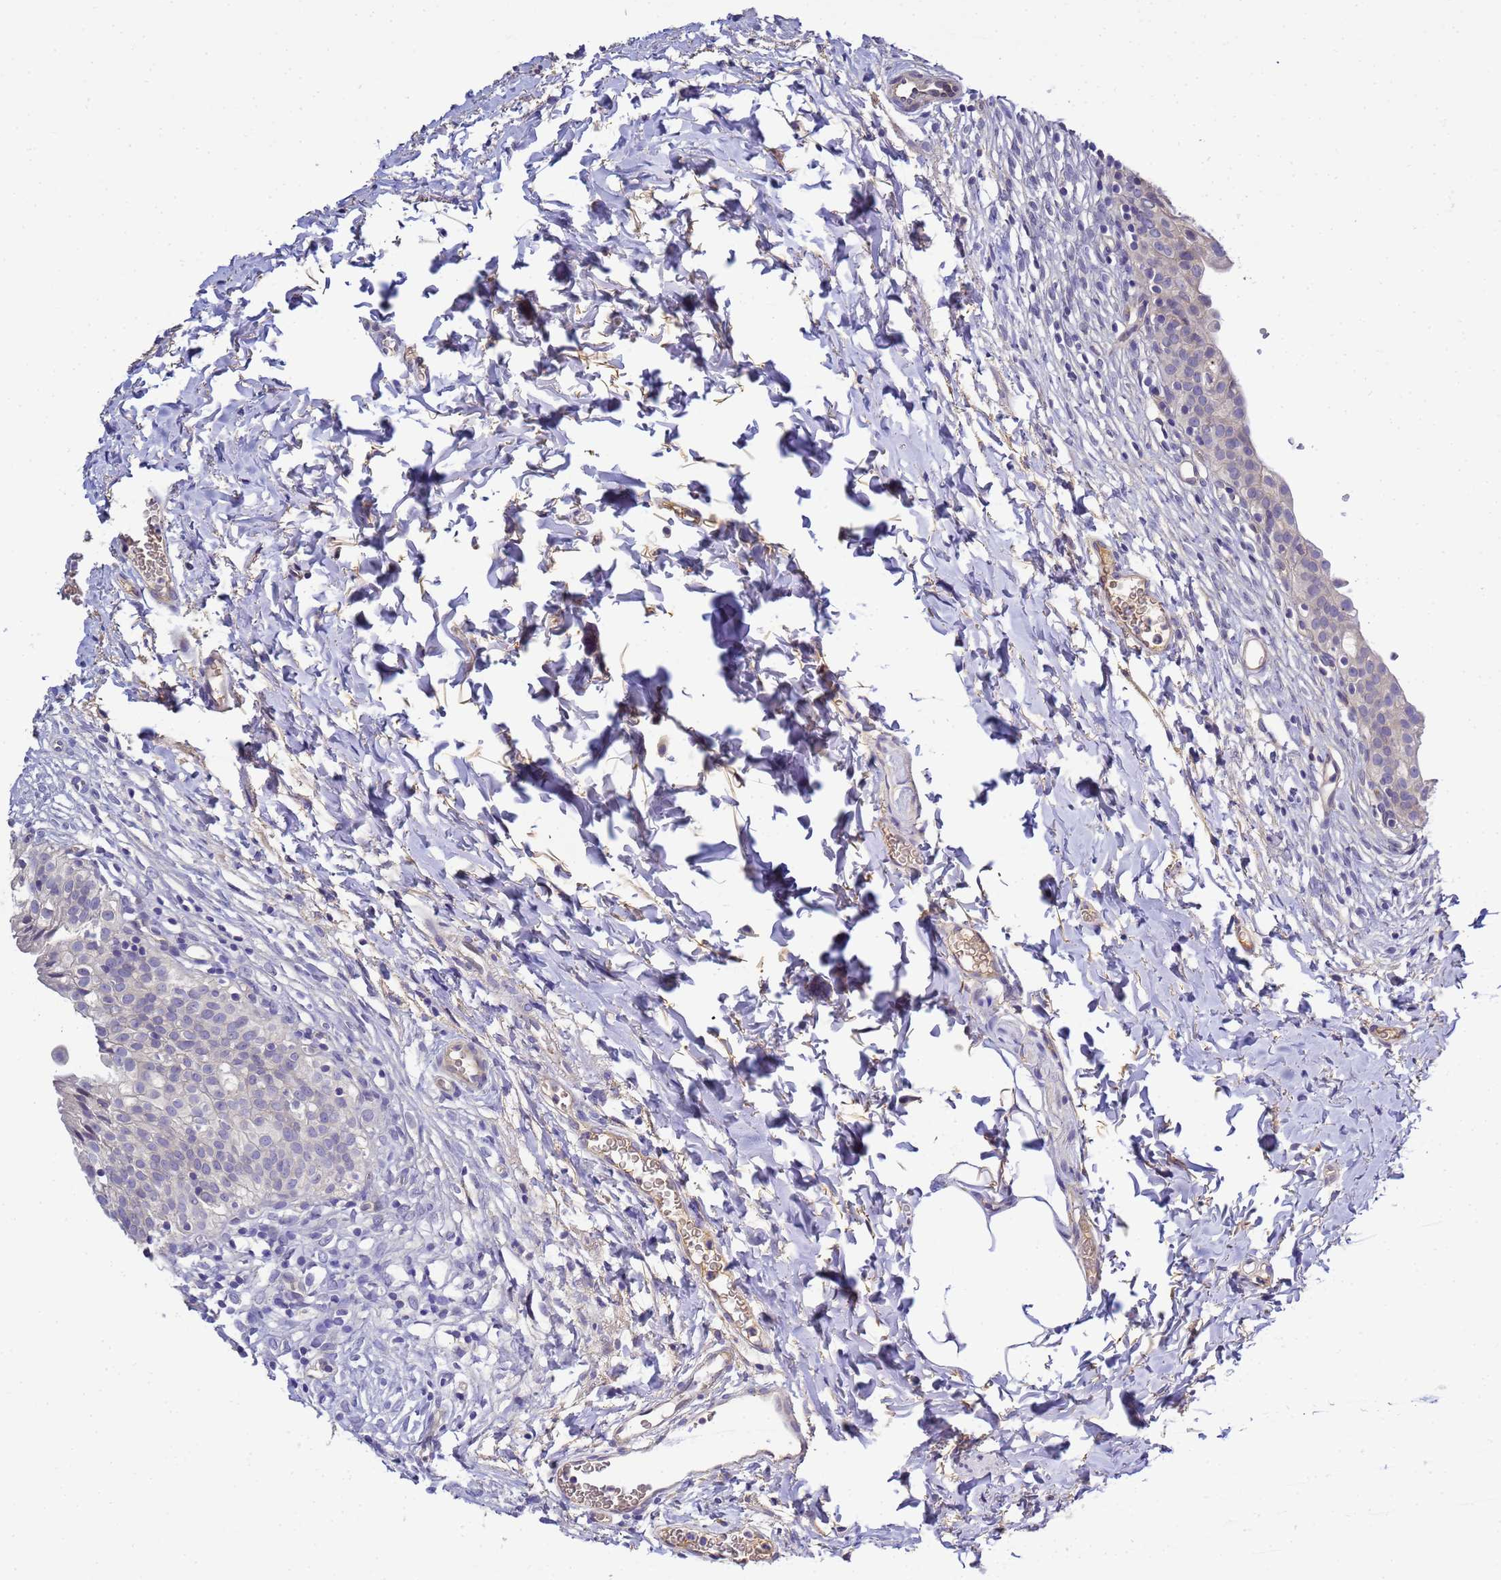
{"staining": {"intensity": "negative", "quantity": "none", "location": "none"}, "tissue": "urinary bladder", "cell_type": "Urothelial cells", "image_type": "normal", "snomed": [{"axis": "morphology", "description": "Normal tissue, NOS"}, {"axis": "topography", "description": "Urinary bladder"}], "caption": "A micrograph of human urinary bladder is negative for staining in urothelial cells. Brightfield microscopy of immunohistochemistry stained with DAB (3,3'-diaminobenzidine) (brown) and hematoxylin (blue), captured at high magnification.", "gene": "TBCD", "patient": {"sex": "male", "age": 55}}